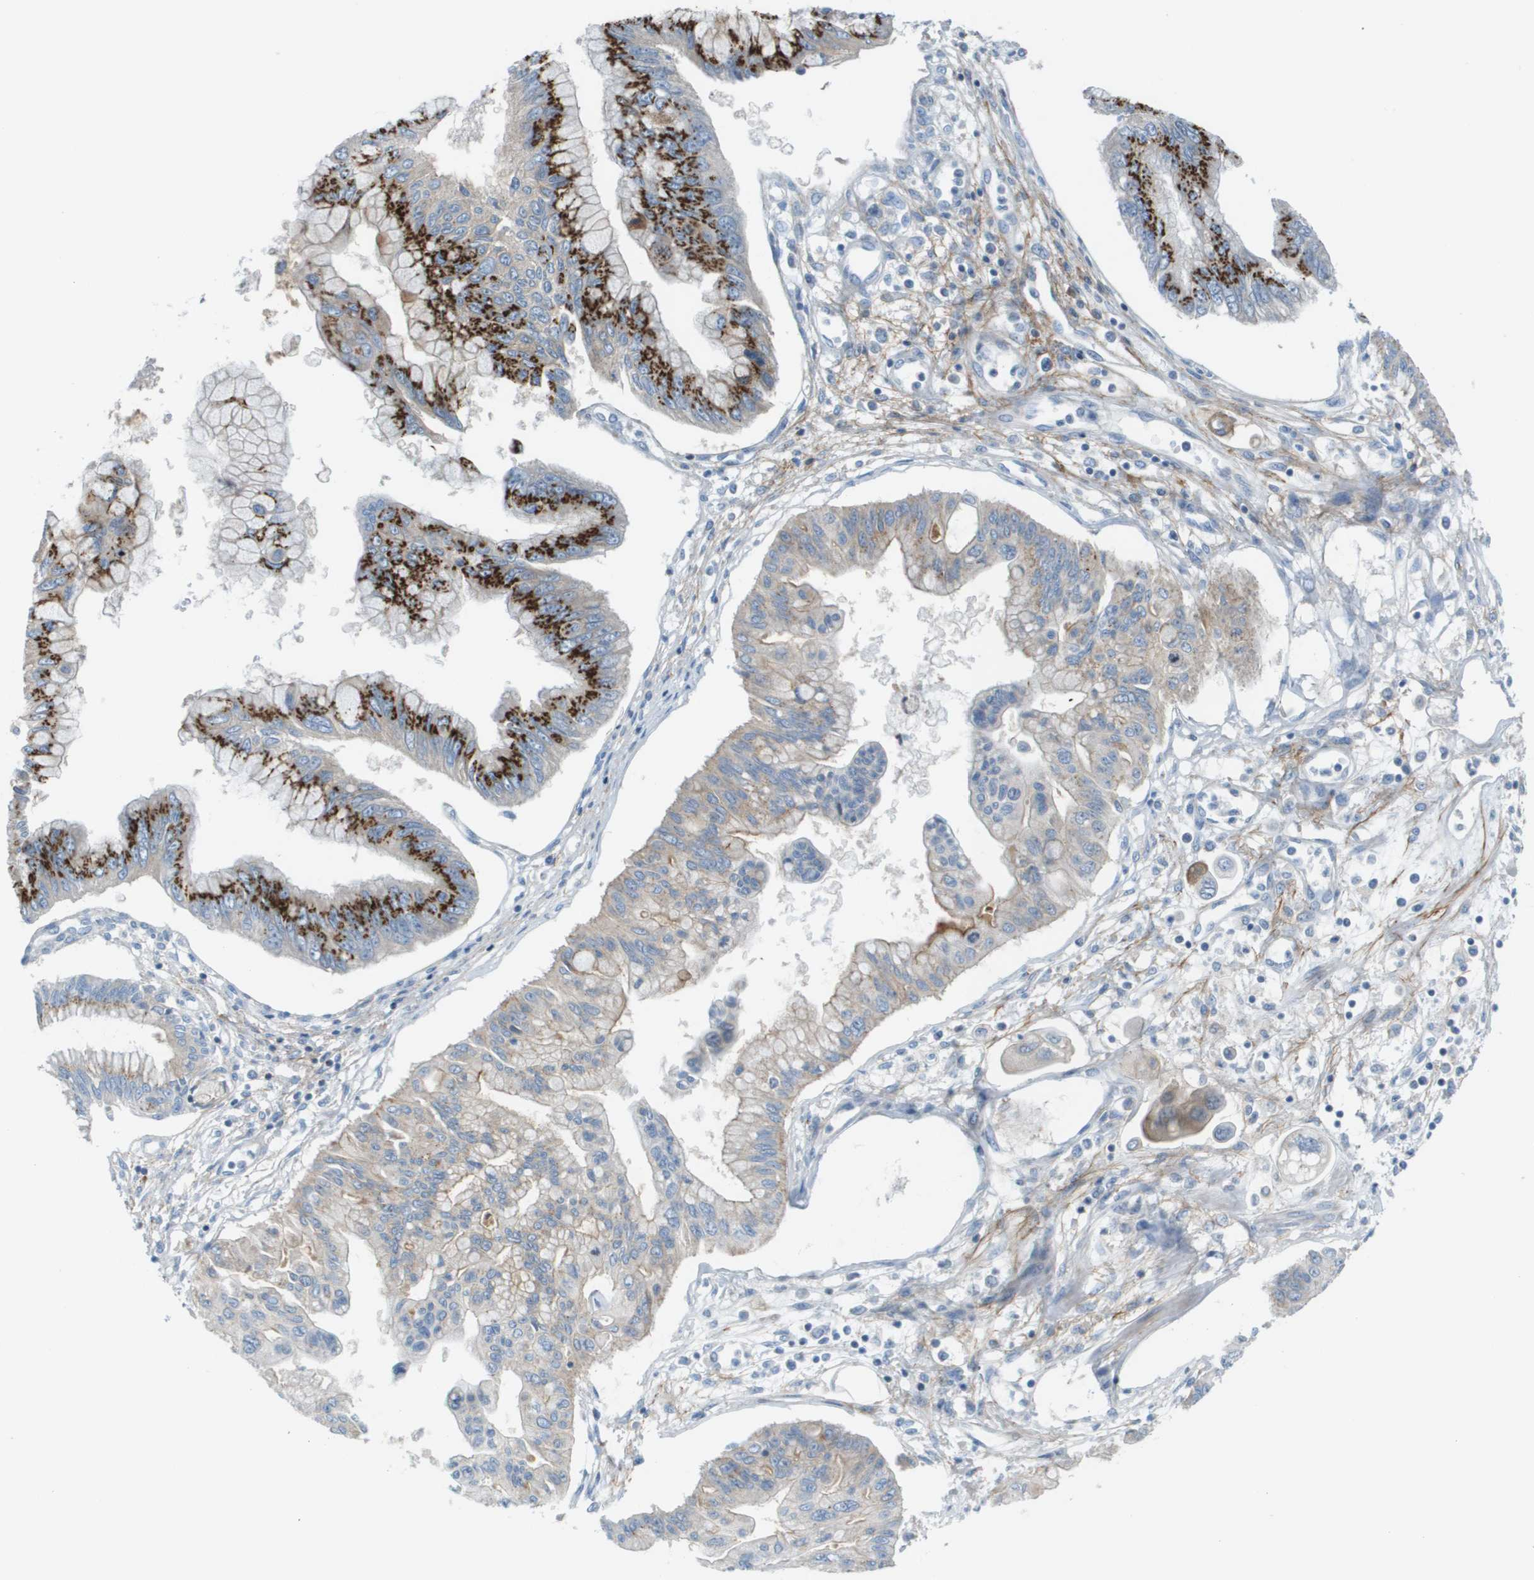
{"staining": {"intensity": "strong", "quantity": "25%-75%", "location": "cytoplasmic/membranous"}, "tissue": "pancreatic cancer", "cell_type": "Tumor cells", "image_type": "cancer", "snomed": [{"axis": "morphology", "description": "Adenocarcinoma, NOS"}, {"axis": "topography", "description": "Pancreas"}], "caption": "An image of adenocarcinoma (pancreatic) stained for a protein displays strong cytoplasmic/membranous brown staining in tumor cells. The staining was performed using DAB, with brown indicating positive protein expression. Nuclei are stained blue with hematoxylin.", "gene": "GALNT6", "patient": {"sex": "female", "age": 77}}